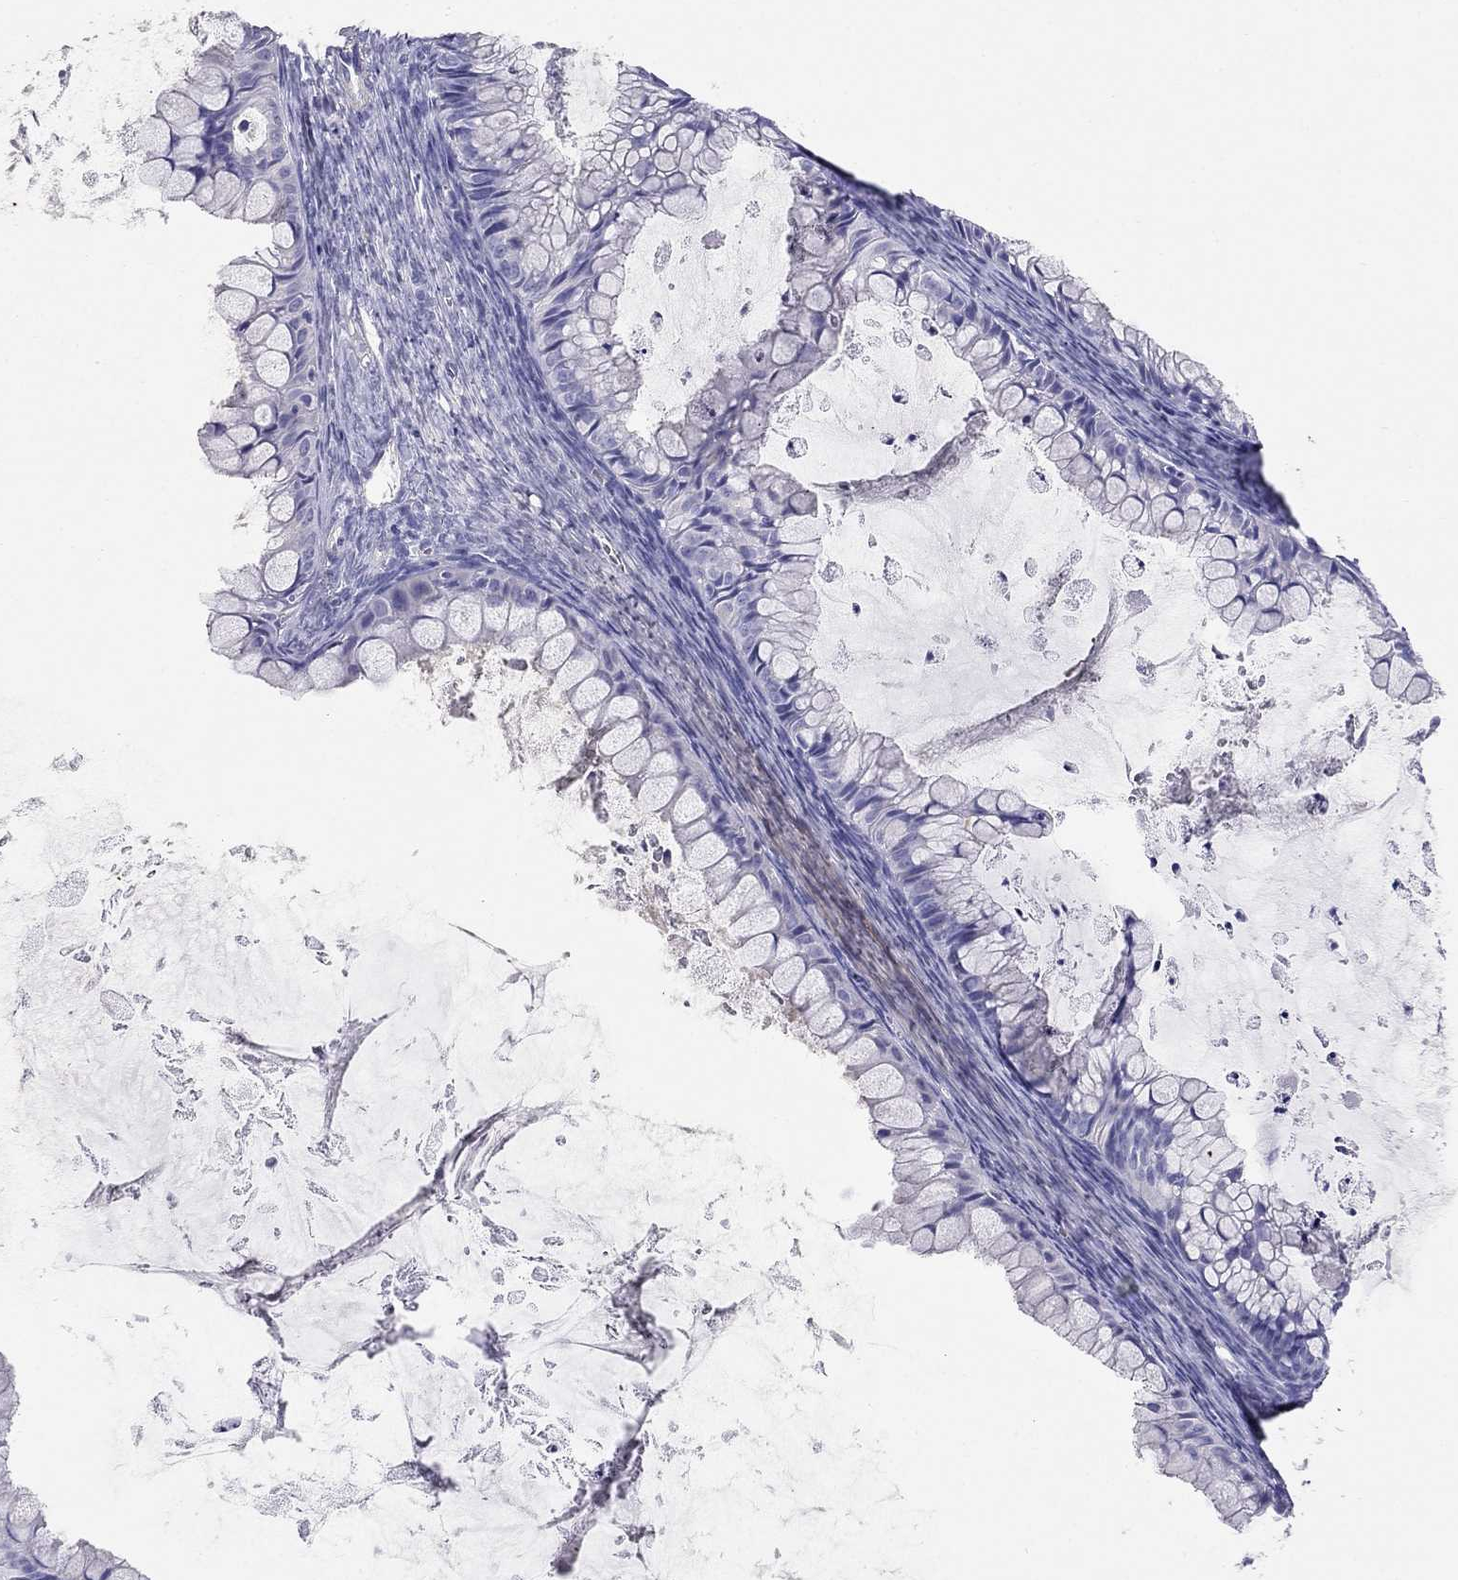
{"staining": {"intensity": "negative", "quantity": "none", "location": "none"}, "tissue": "ovarian cancer", "cell_type": "Tumor cells", "image_type": "cancer", "snomed": [{"axis": "morphology", "description": "Cystadenocarcinoma, mucinous, NOS"}, {"axis": "topography", "description": "Ovary"}], "caption": "Mucinous cystadenocarcinoma (ovarian) stained for a protein using immunohistochemistry demonstrates no positivity tumor cells.", "gene": "LY6H", "patient": {"sex": "female", "age": 35}}